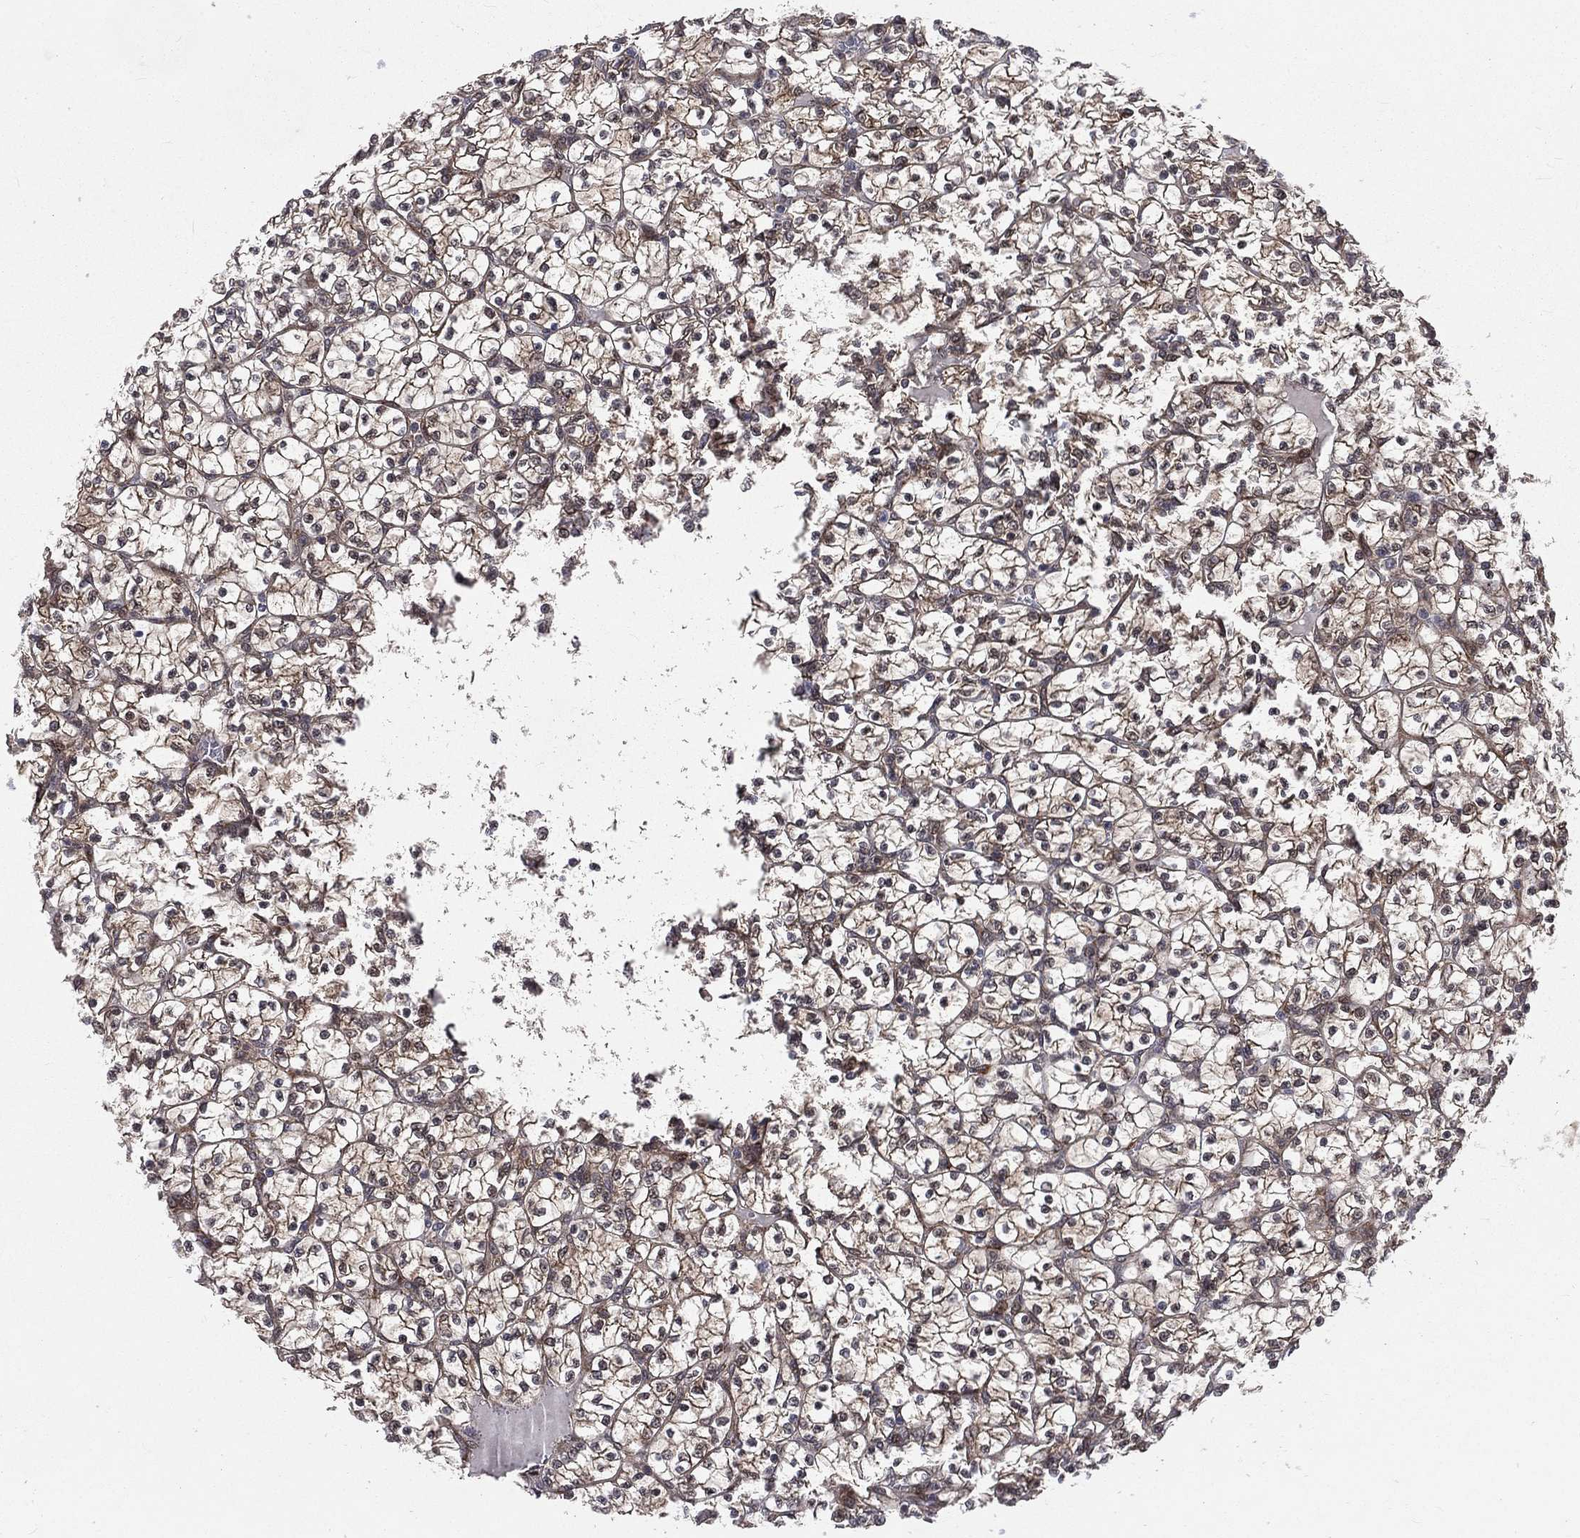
{"staining": {"intensity": "moderate", "quantity": "<25%", "location": "cytoplasmic/membranous"}, "tissue": "renal cancer", "cell_type": "Tumor cells", "image_type": "cancer", "snomed": [{"axis": "morphology", "description": "Adenocarcinoma, NOS"}, {"axis": "topography", "description": "Kidney"}], "caption": "Moderate cytoplasmic/membranous expression for a protein is seen in approximately <25% of tumor cells of renal cancer using immunohistochemistry.", "gene": "ARL3", "patient": {"sex": "female", "age": 89}}